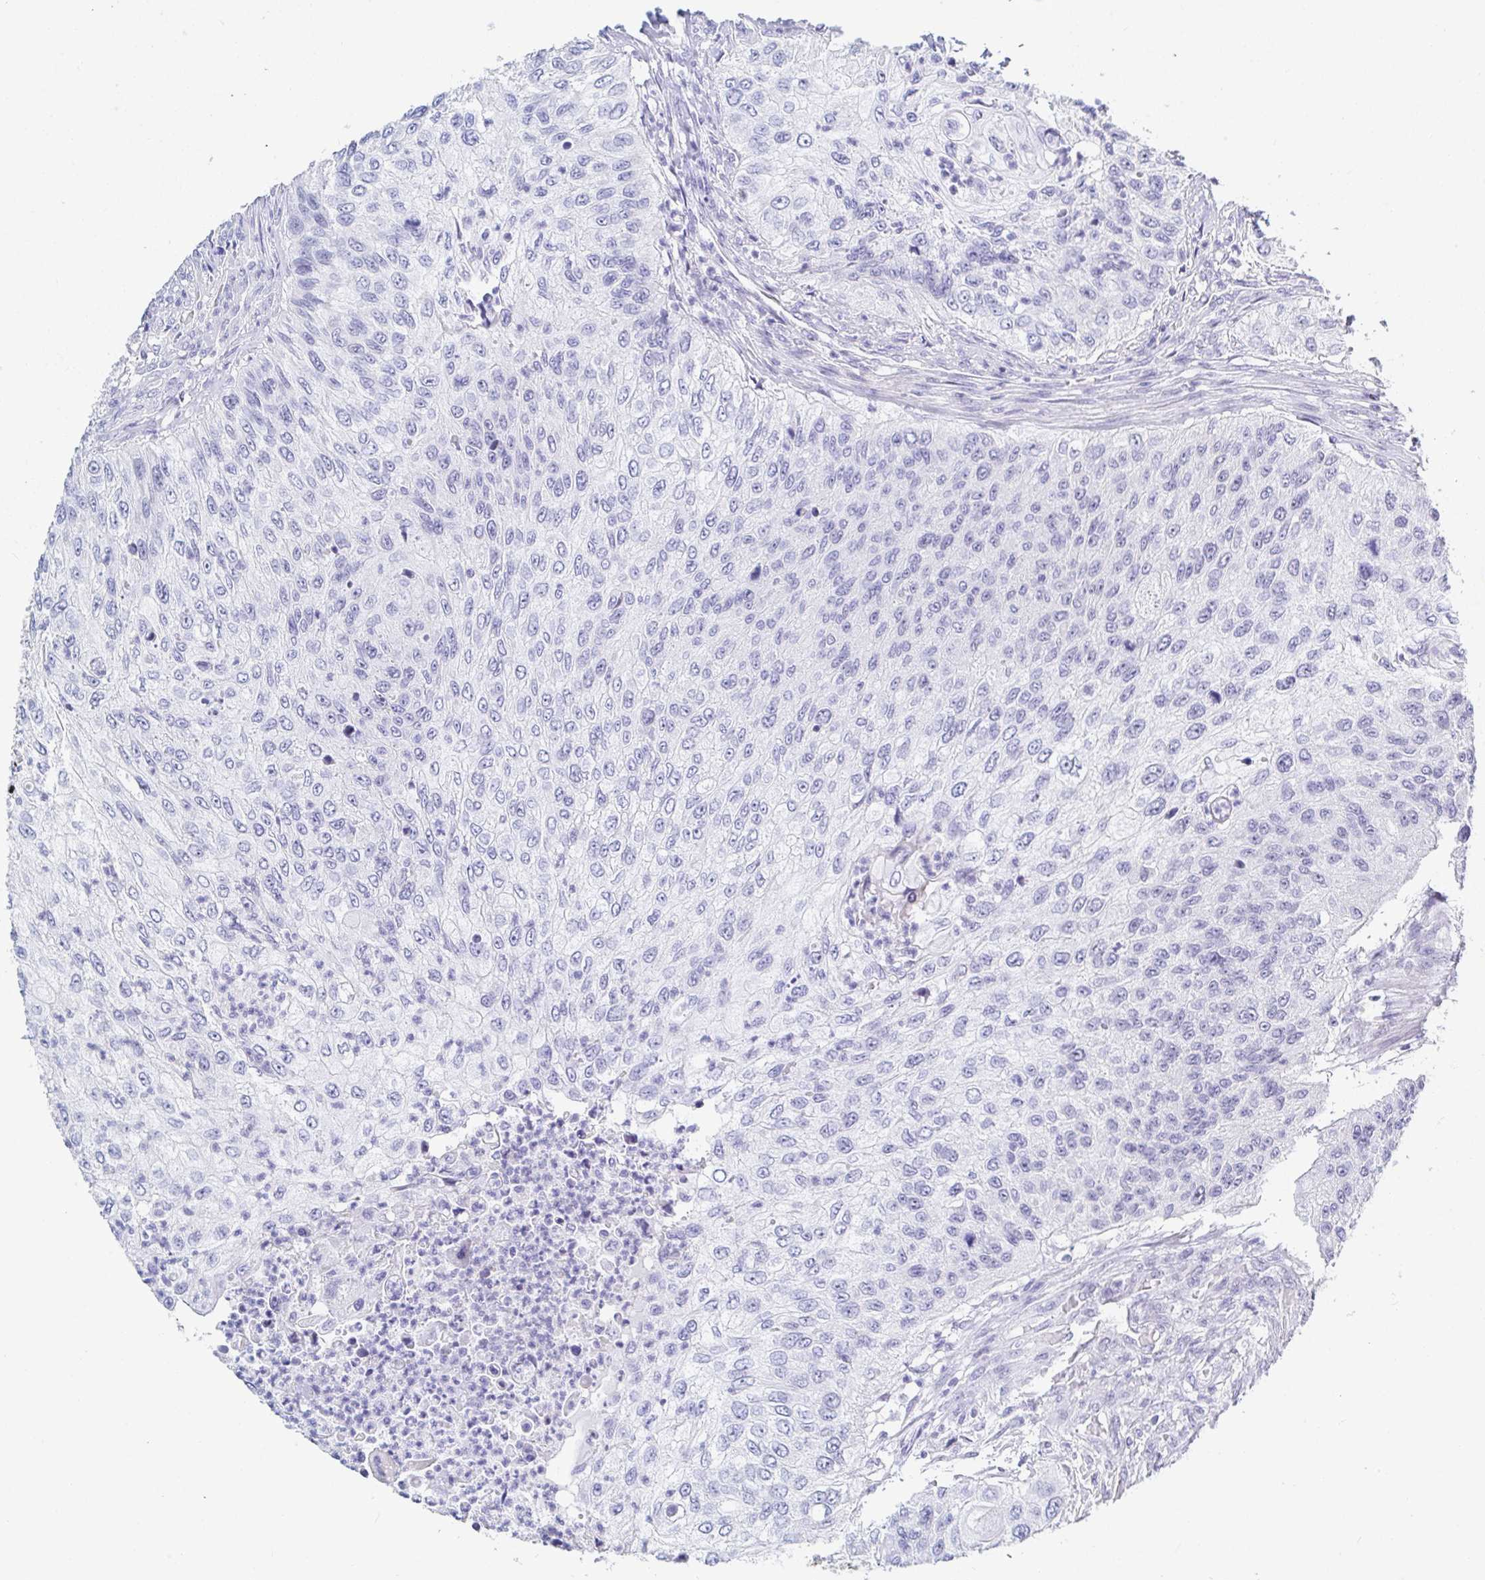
{"staining": {"intensity": "negative", "quantity": "none", "location": "none"}, "tissue": "urothelial cancer", "cell_type": "Tumor cells", "image_type": "cancer", "snomed": [{"axis": "morphology", "description": "Urothelial carcinoma, High grade"}, {"axis": "topography", "description": "Urinary bladder"}], "caption": "An image of urothelial carcinoma (high-grade) stained for a protein reveals no brown staining in tumor cells.", "gene": "OR10K1", "patient": {"sex": "female", "age": 60}}